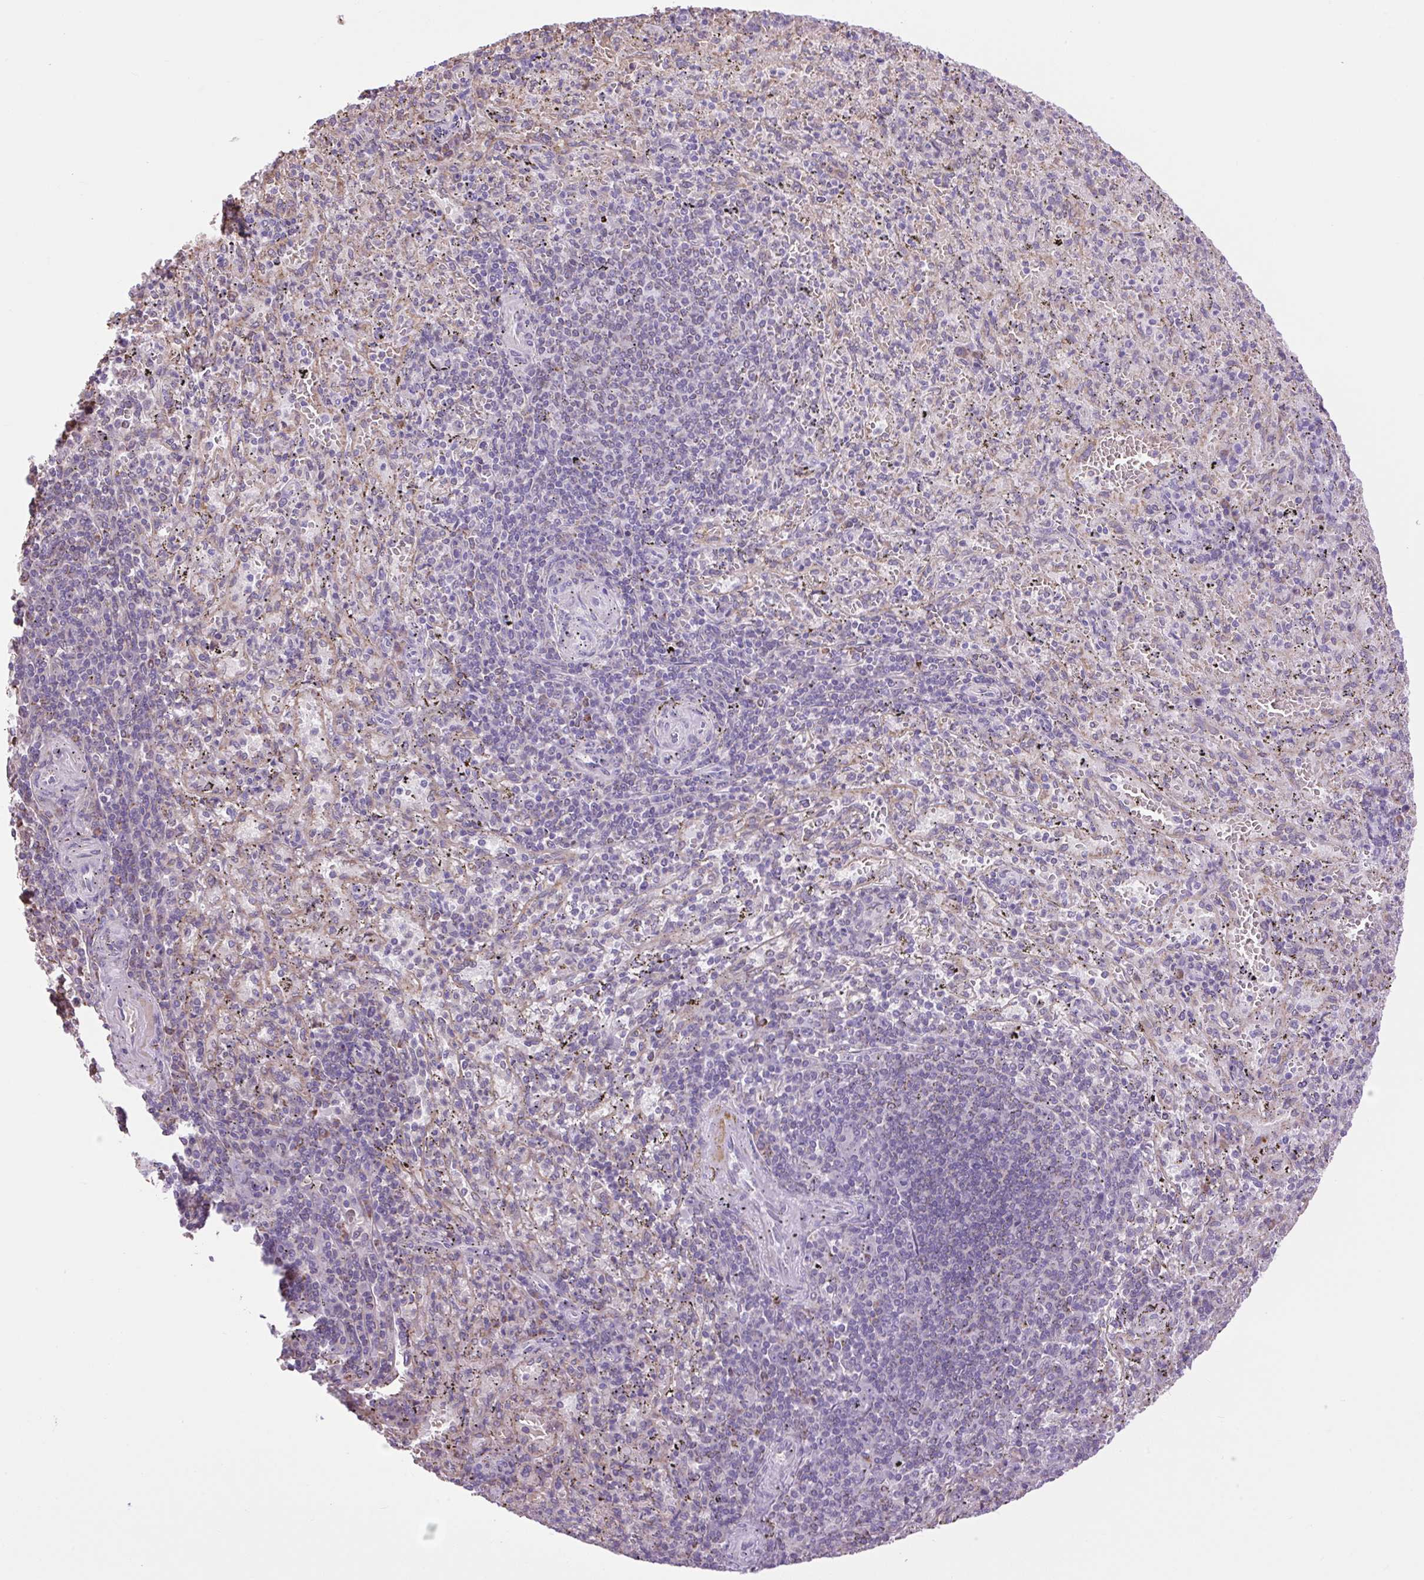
{"staining": {"intensity": "strong", "quantity": "<25%", "location": "cytoplasmic/membranous"}, "tissue": "spleen", "cell_type": "Cells in red pulp", "image_type": "normal", "snomed": [{"axis": "morphology", "description": "Normal tissue, NOS"}, {"axis": "topography", "description": "Spleen"}], "caption": "This histopathology image reveals immunohistochemistry (IHC) staining of unremarkable human spleen, with medium strong cytoplasmic/membranous expression in about <25% of cells in red pulp.", "gene": "SCO2", "patient": {"sex": "male", "age": 57}}